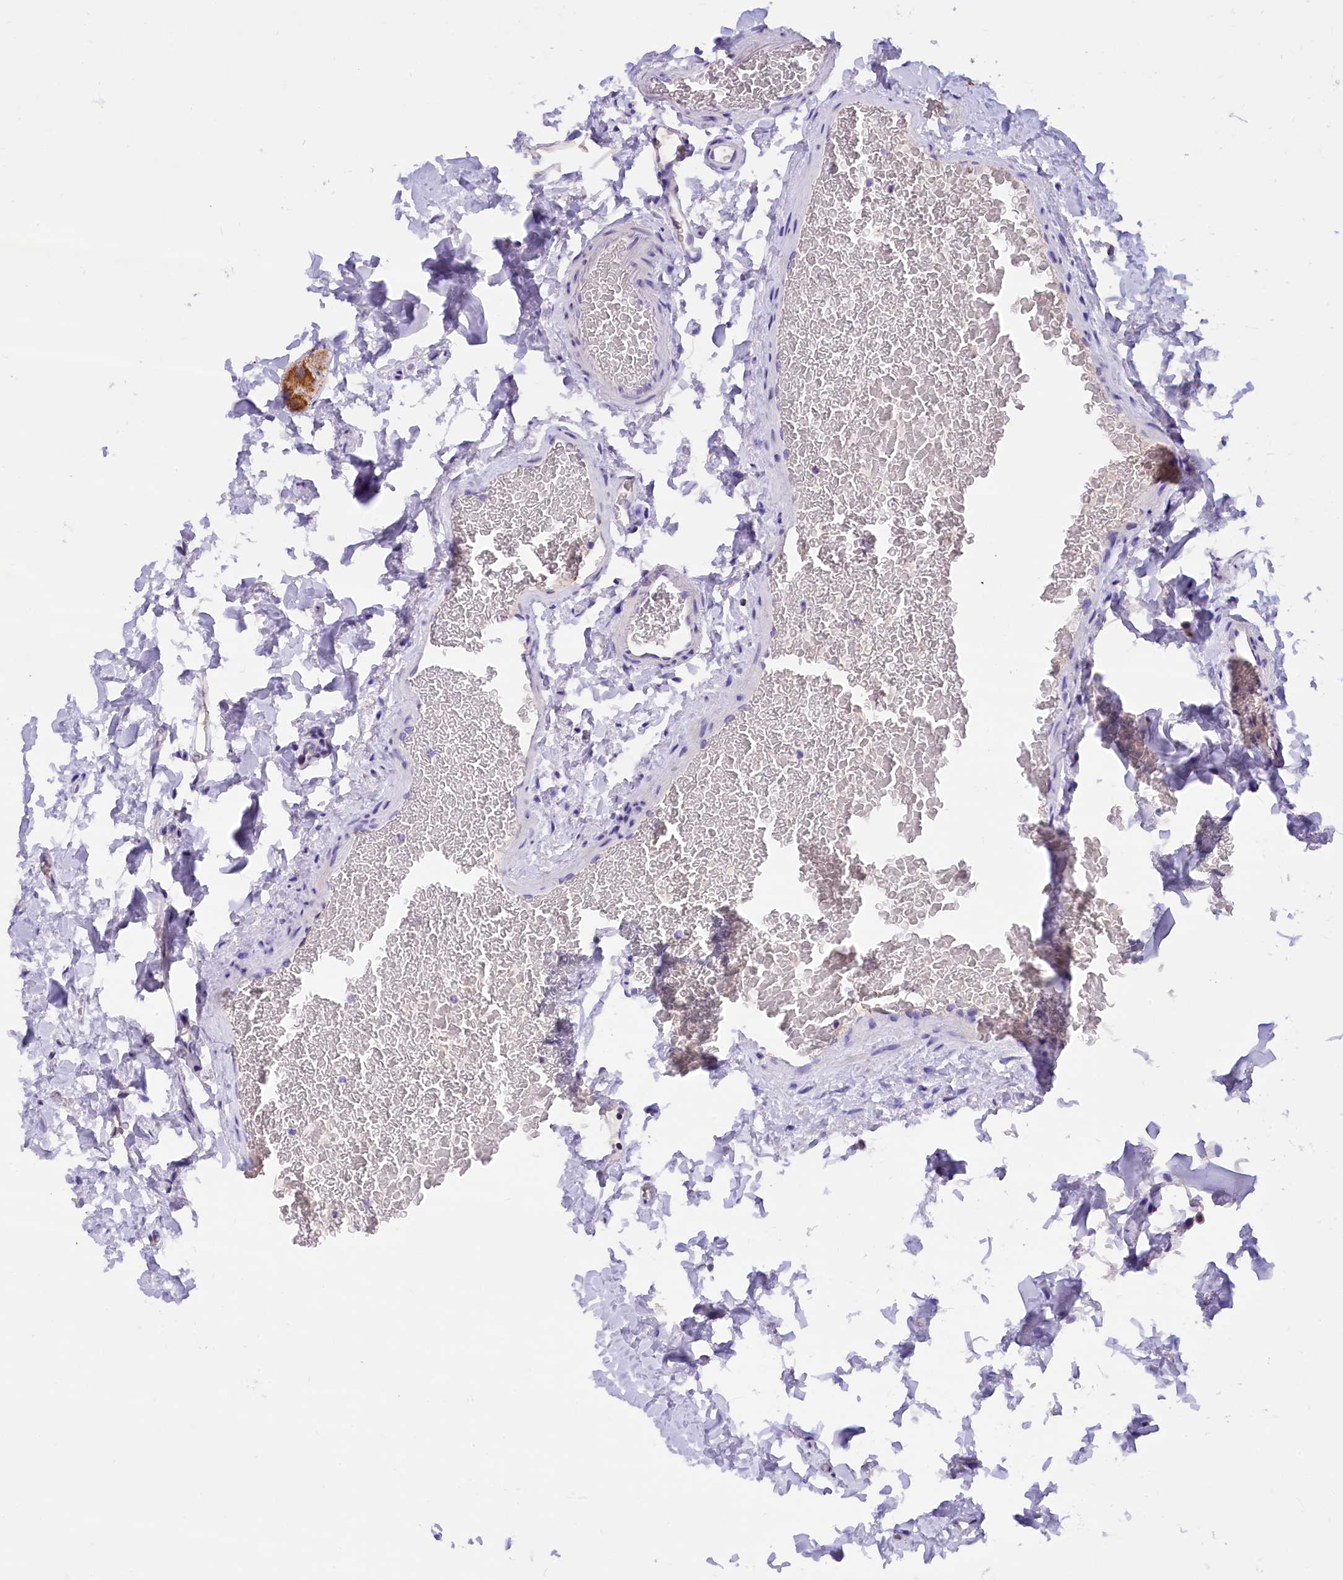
{"staining": {"intensity": "negative", "quantity": "none", "location": "none"}, "tissue": "colon", "cell_type": "Endothelial cells", "image_type": "normal", "snomed": [{"axis": "morphology", "description": "Normal tissue, NOS"}, {"axis": "topography", "description": "Colon"}], "caption": "There is no significant positivity in endothelial cells of colon. (DAB IHC visualized using brightfield microscopy, high magnification).", "gene": "ABAT", "patient": {"sex": "female", "age": 82}}